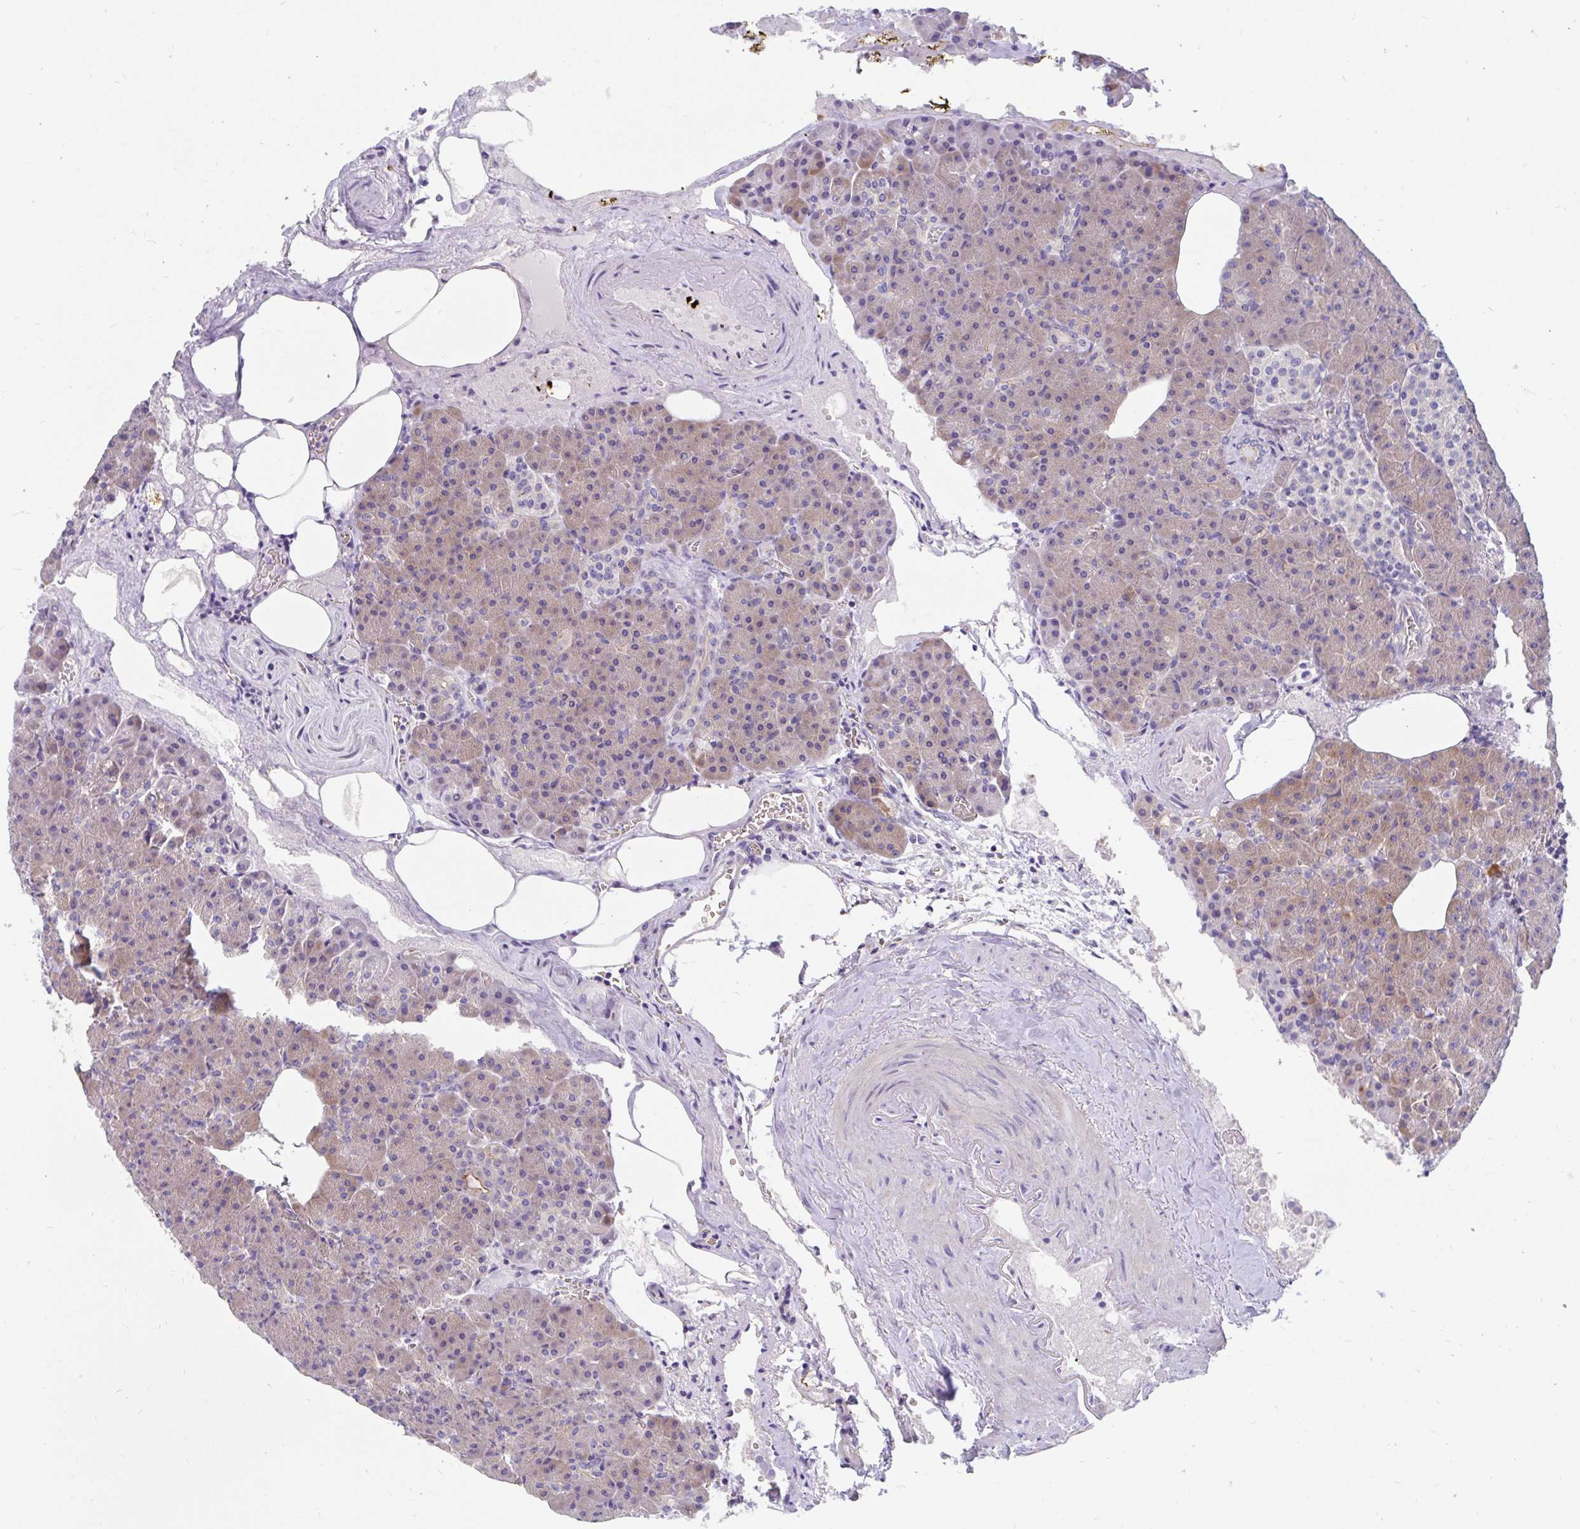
{"staining": {"intensity": "moderate", "quantity": "<25%", "location": "cytoplasmic/membranous"}, "tissue": "pancreas", "cell_type": "Exocrine glandular cells", "image_type": "normal", "snomed": [{"axis": "morphology", "description": "Normal tissue, NOS"}, {"axis": "topography", "description": "Pancreas"}], "caption": "Immunohistochemical staining of unremarkable human pancreas shows <25% levels of moderate cytoplasmic/membranous protein staining in approximately <25% of exocrine glandular cells.", "gene": "LRRC26", "patient": {"sex": "female", "age": 74}}